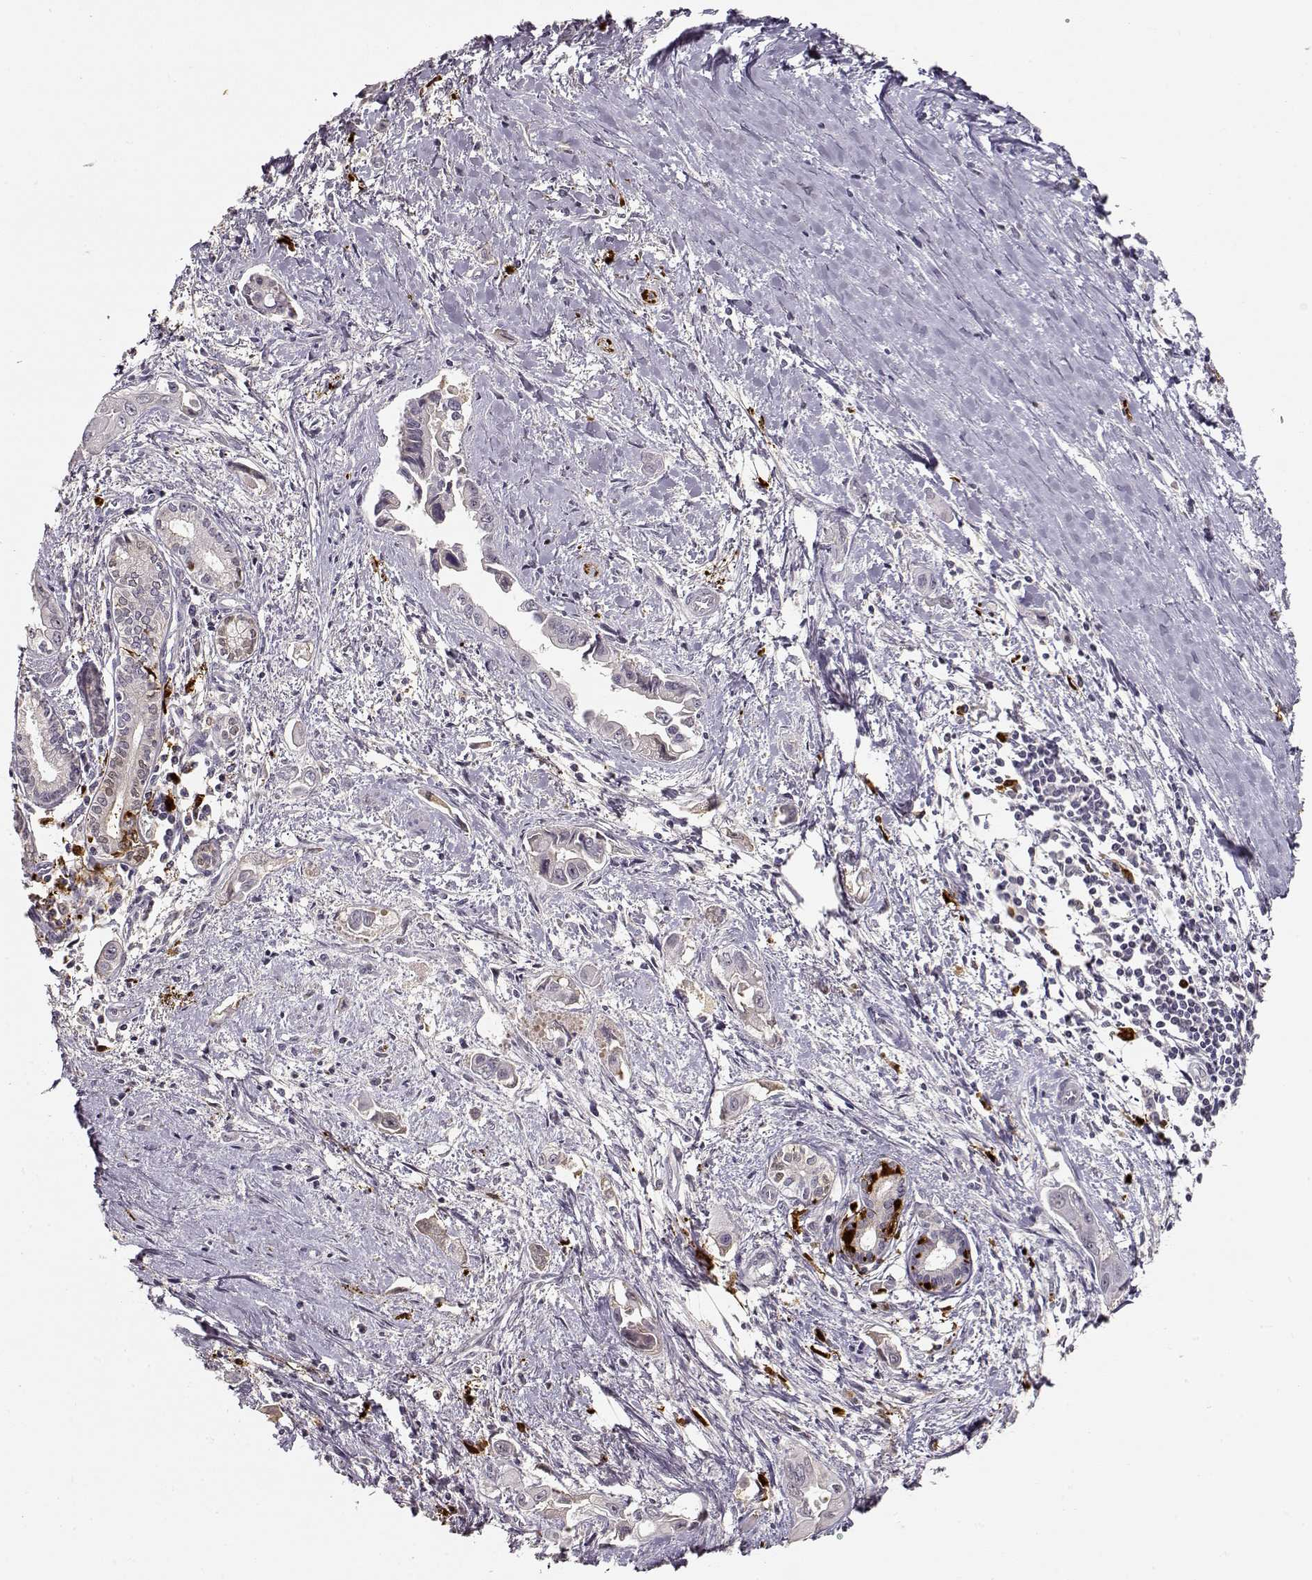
{"staining": {"intensity": "negative", "quantity": "none", "location": "none"}, "tissue": "pancreatic cancer", "cell_type": "Tumor cells", "image_type": "cancer", "snomed": [{"axis": "morphology", "description": "Adenocarcinoma, NOS"}, {"axis": "topography", "description": "Pancreas"}], "caption": "Protein analysis of pancreatic cancer shows no significant staining in tumor cells.", "gene": "S100B", "patient": {"sex": "male", "age": 60}}